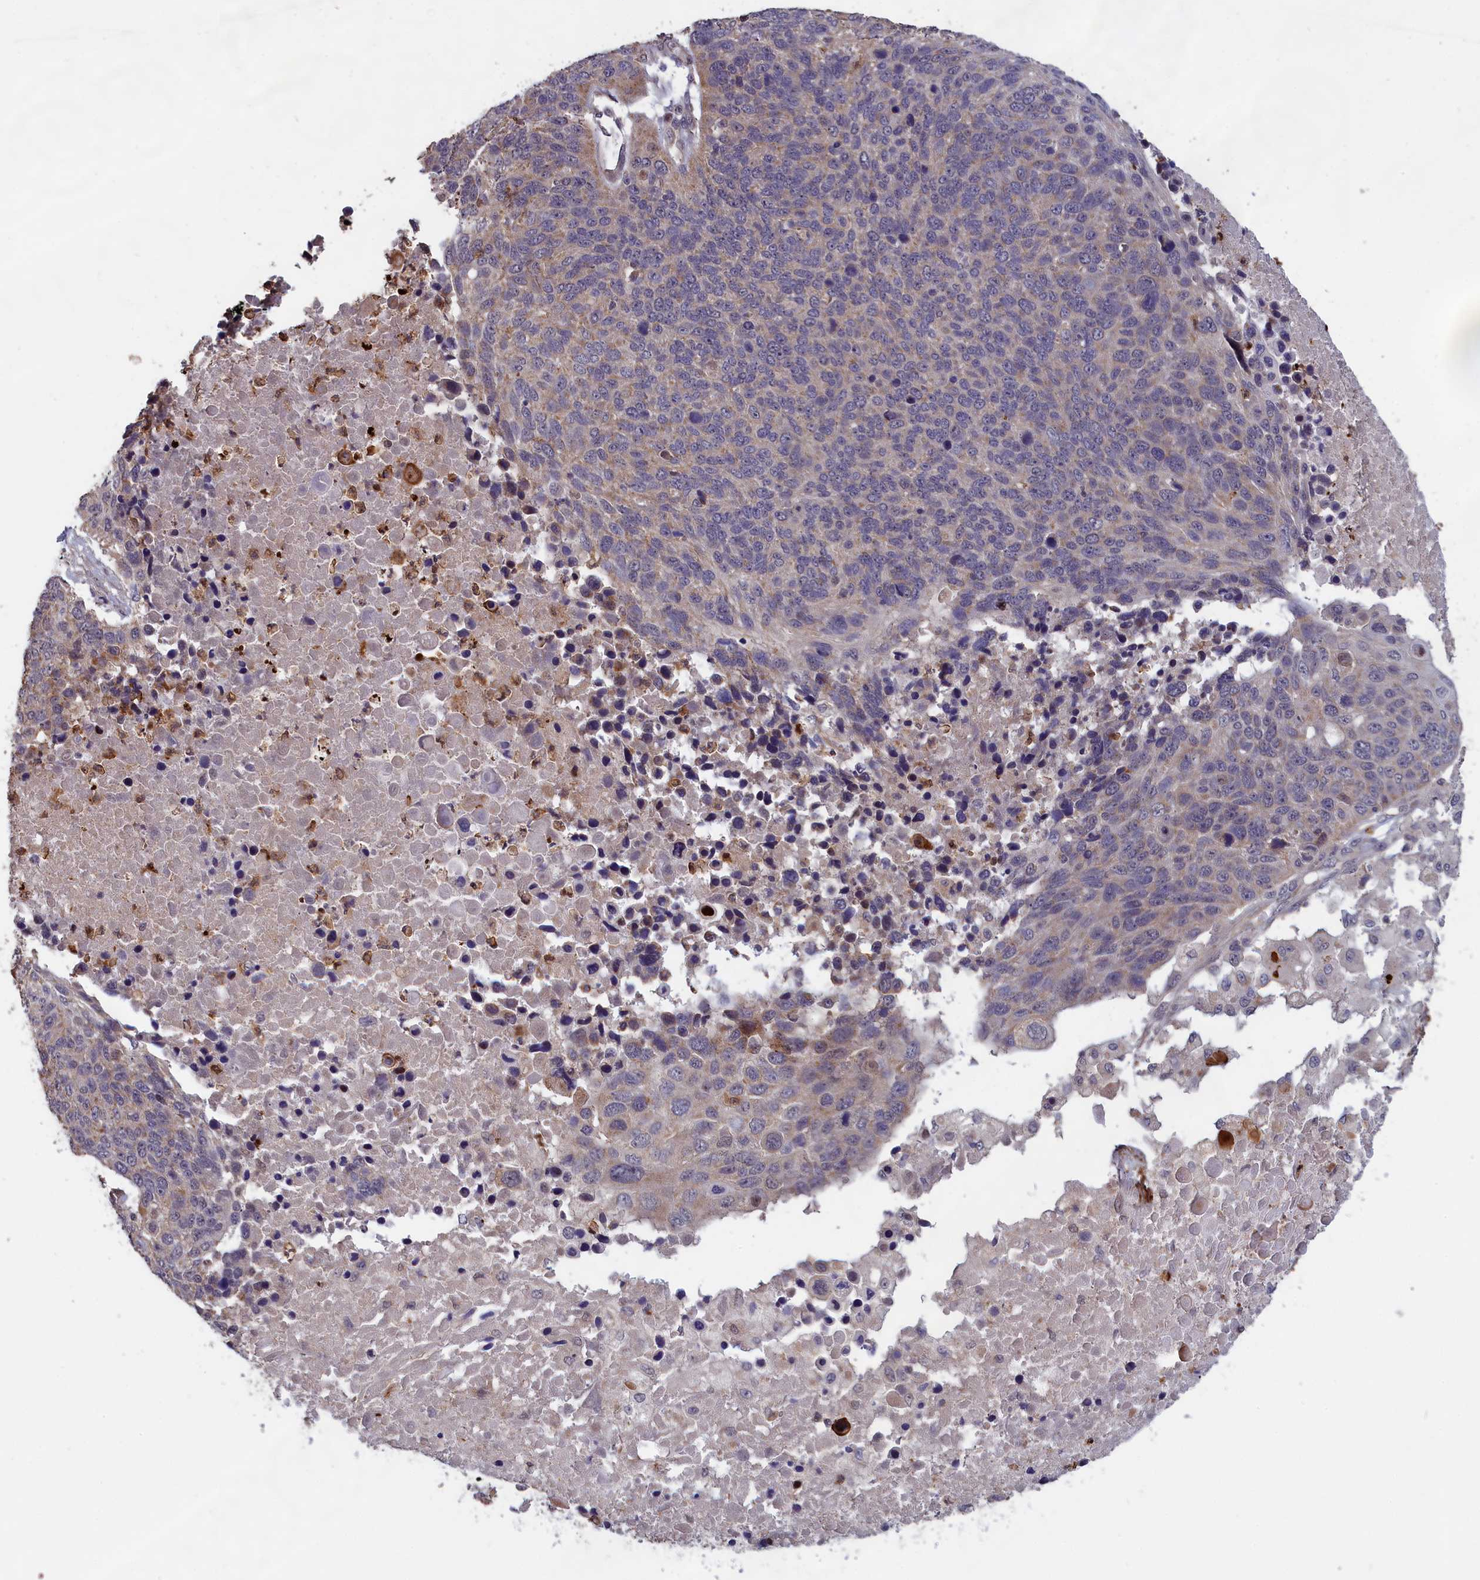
{"staining": {"intensity": "weak", "quantity": "<25%", "location": "cytoplasmic/membranous"}, "tissue": "lung cancer", "cell_type": "Tumor cells", "image_type": "cancer", "snomed": [{"axis": "morphology", "description": "Normal tissue, NOS"}, {"axis": "morphology", "description": "Squamous cell carcinoma, NOS"}, {"axis": "topography", "description": "Lymph node"}, {"axis": "topography", "description": "Lung"}], "caption": "High power microscopy histopathology image of an immunohistochemistry (IHC) histopathology image of lung cancer, revealing no significant expression in tumor cells.", "gene": "EPB41L4B", "patient": {"sex": "male", "age": 66}}